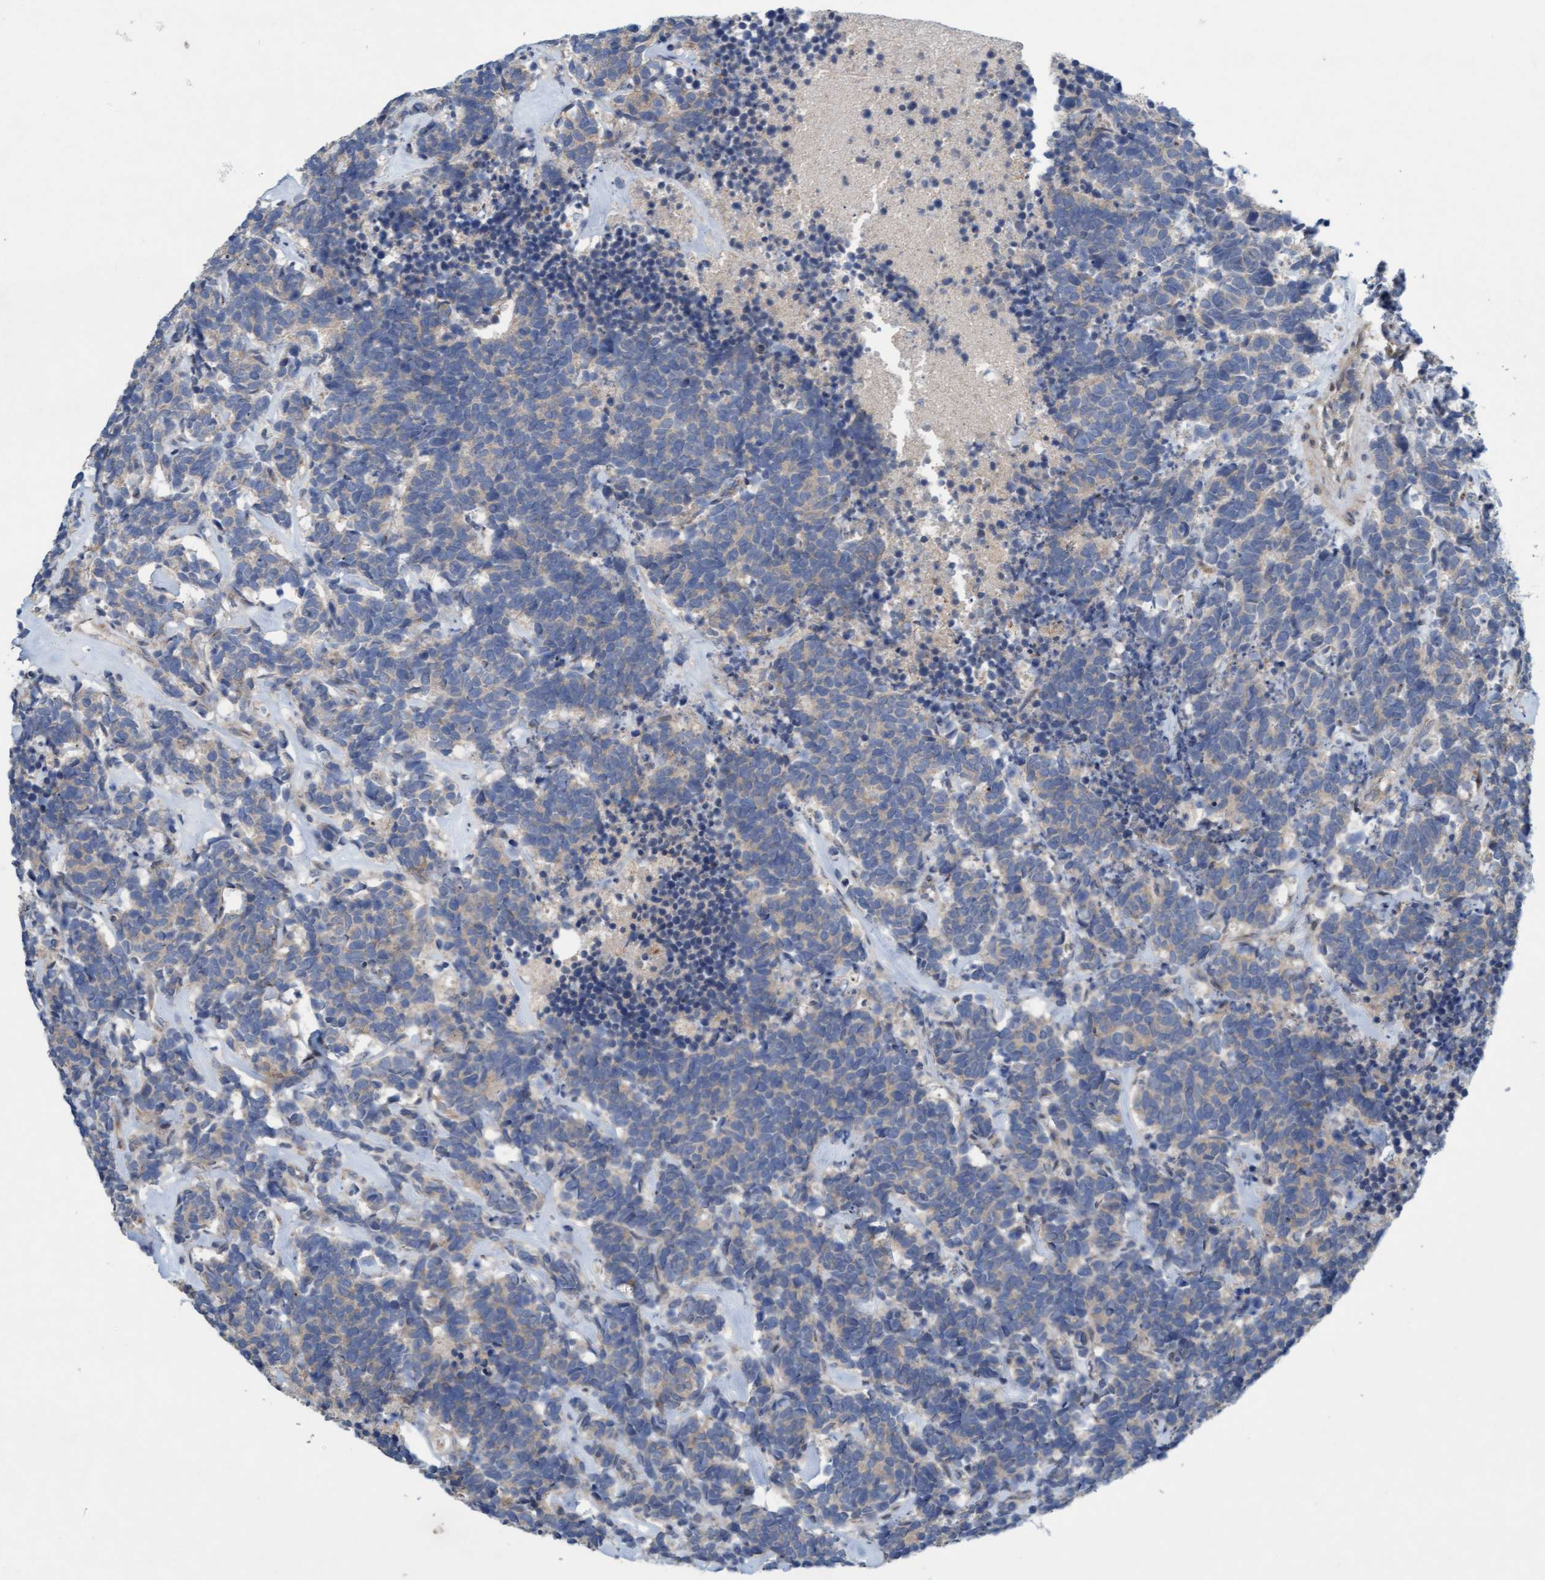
{"staining": {"intensity": "weak", "quantity": "<25%", "location": "cytoplasmic/membranous"}, "tissue": "carcinoid", "cell_type": "Tumor cells", "image_type": "cancer", "snomed": [{"axis": "morphology", "description": "Carcinoma, NOS"}, {"axis": "morphology", "description": "Carcinoid, malignant, NOS"}, {"axis": "topography", "description": "Urinary bladder"}], "caption": "Photomicrograph shows no protein positivity in tumor cells of malignant carcinoid tissue. (Immunohistochemistry (ihc), brightfield microscopy, high magnification).", "gene": "DDHD2", "patient": {"sex": "male", "age": 57}}